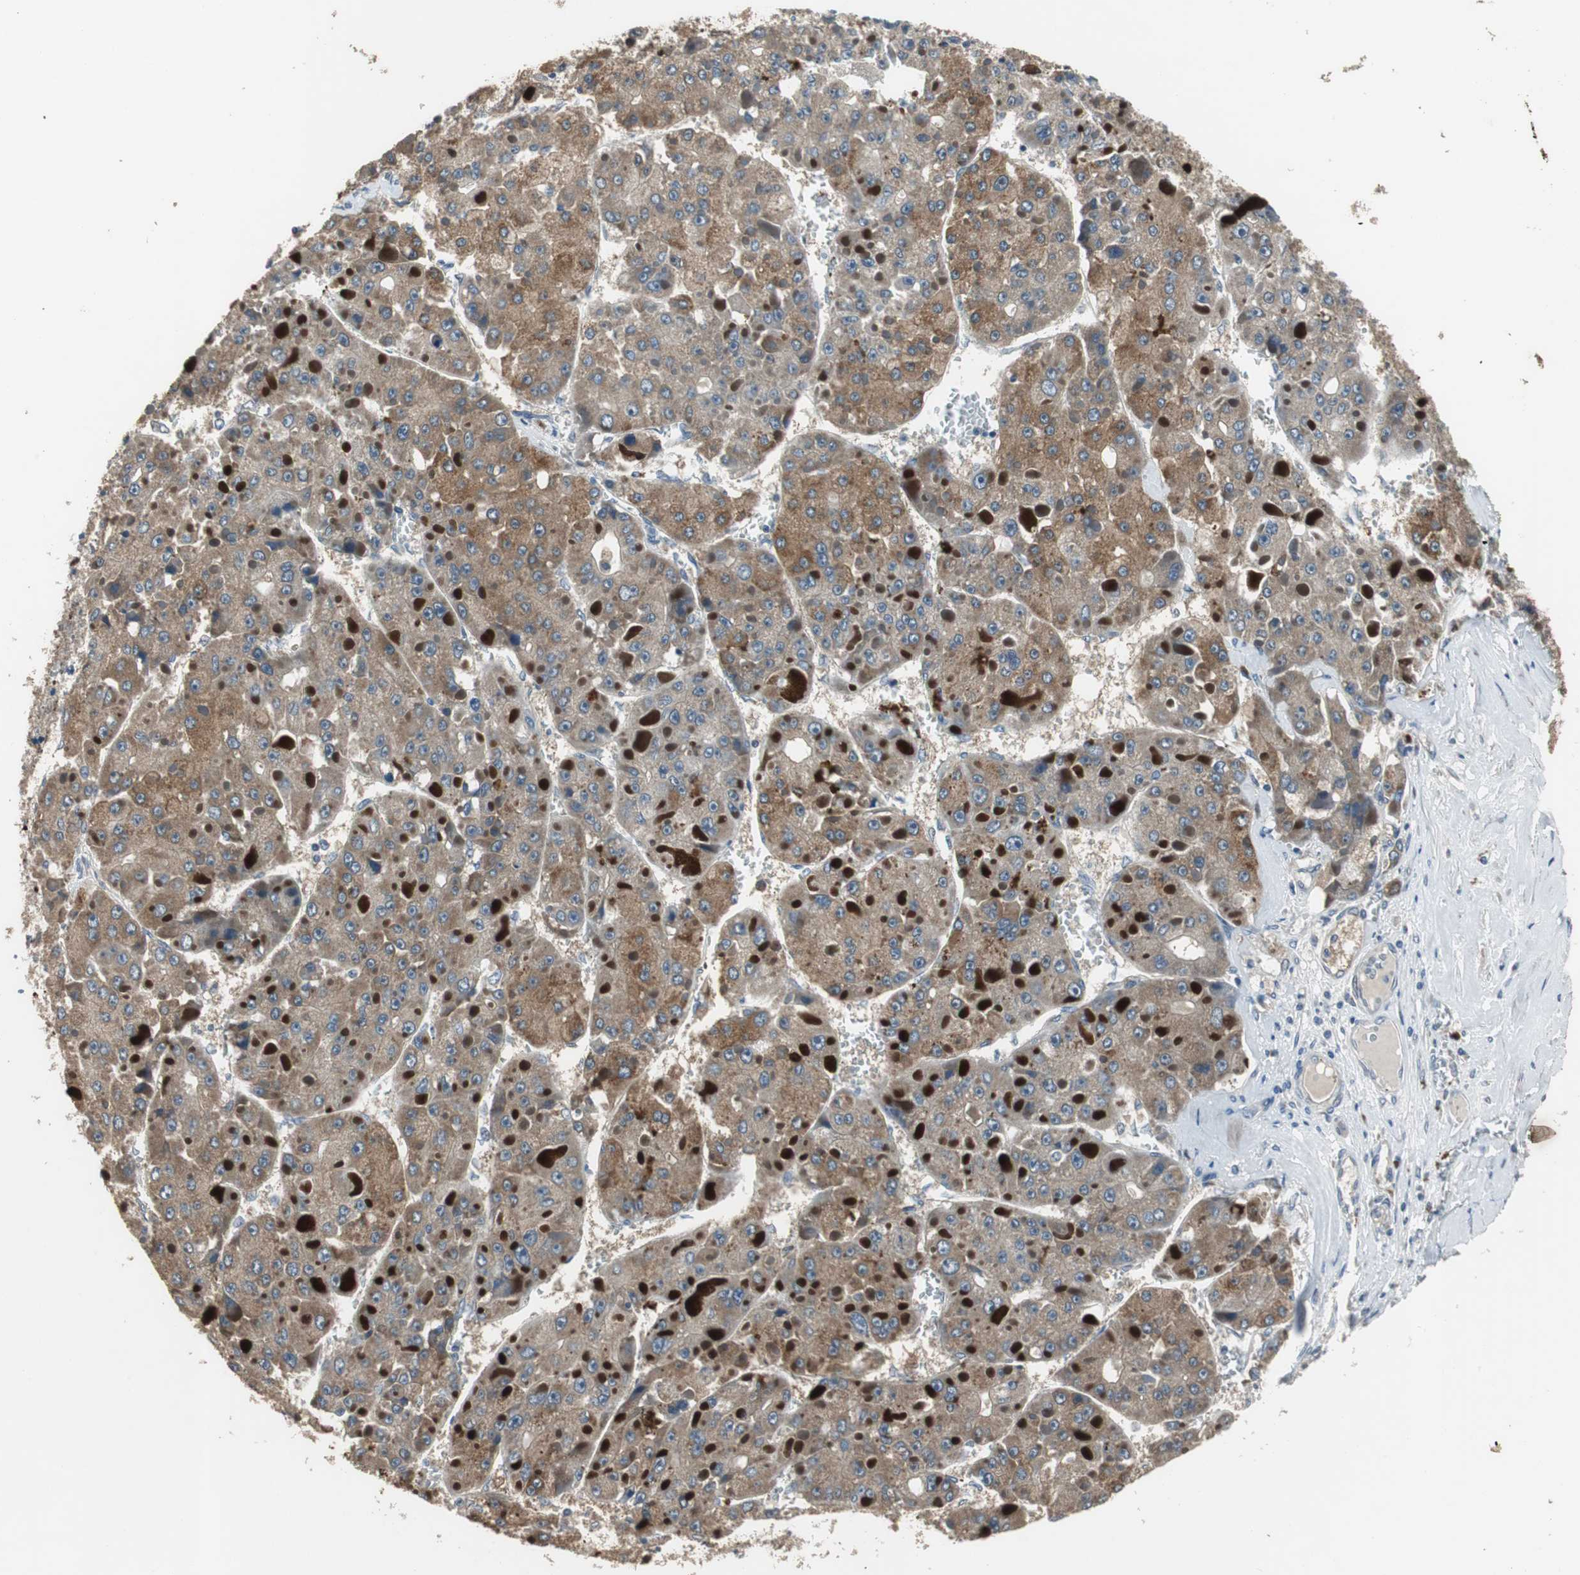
{"staining": {"intensity": "moderate", "quantity": "25%-75%", "location": "cytoplasmic/membranous"}, "tissue": "liver cancer", "cell_type": "Tumor cells", "image_type": "cancer", "snomed": [{"axis": "morphology", "description": "Carcinoma, Hepatocellular, NOS"}, {"axis": "topography", "description": "Liver"}], "caption": "Tumor cells display medium levels of moderate cytoplasmic/membranous staining in about 25%-75% of cells in human liver cancer (hepatocellular carcinoma).", "gene": "PI4KB", "patient": {"sex": "female", "age": 73}}